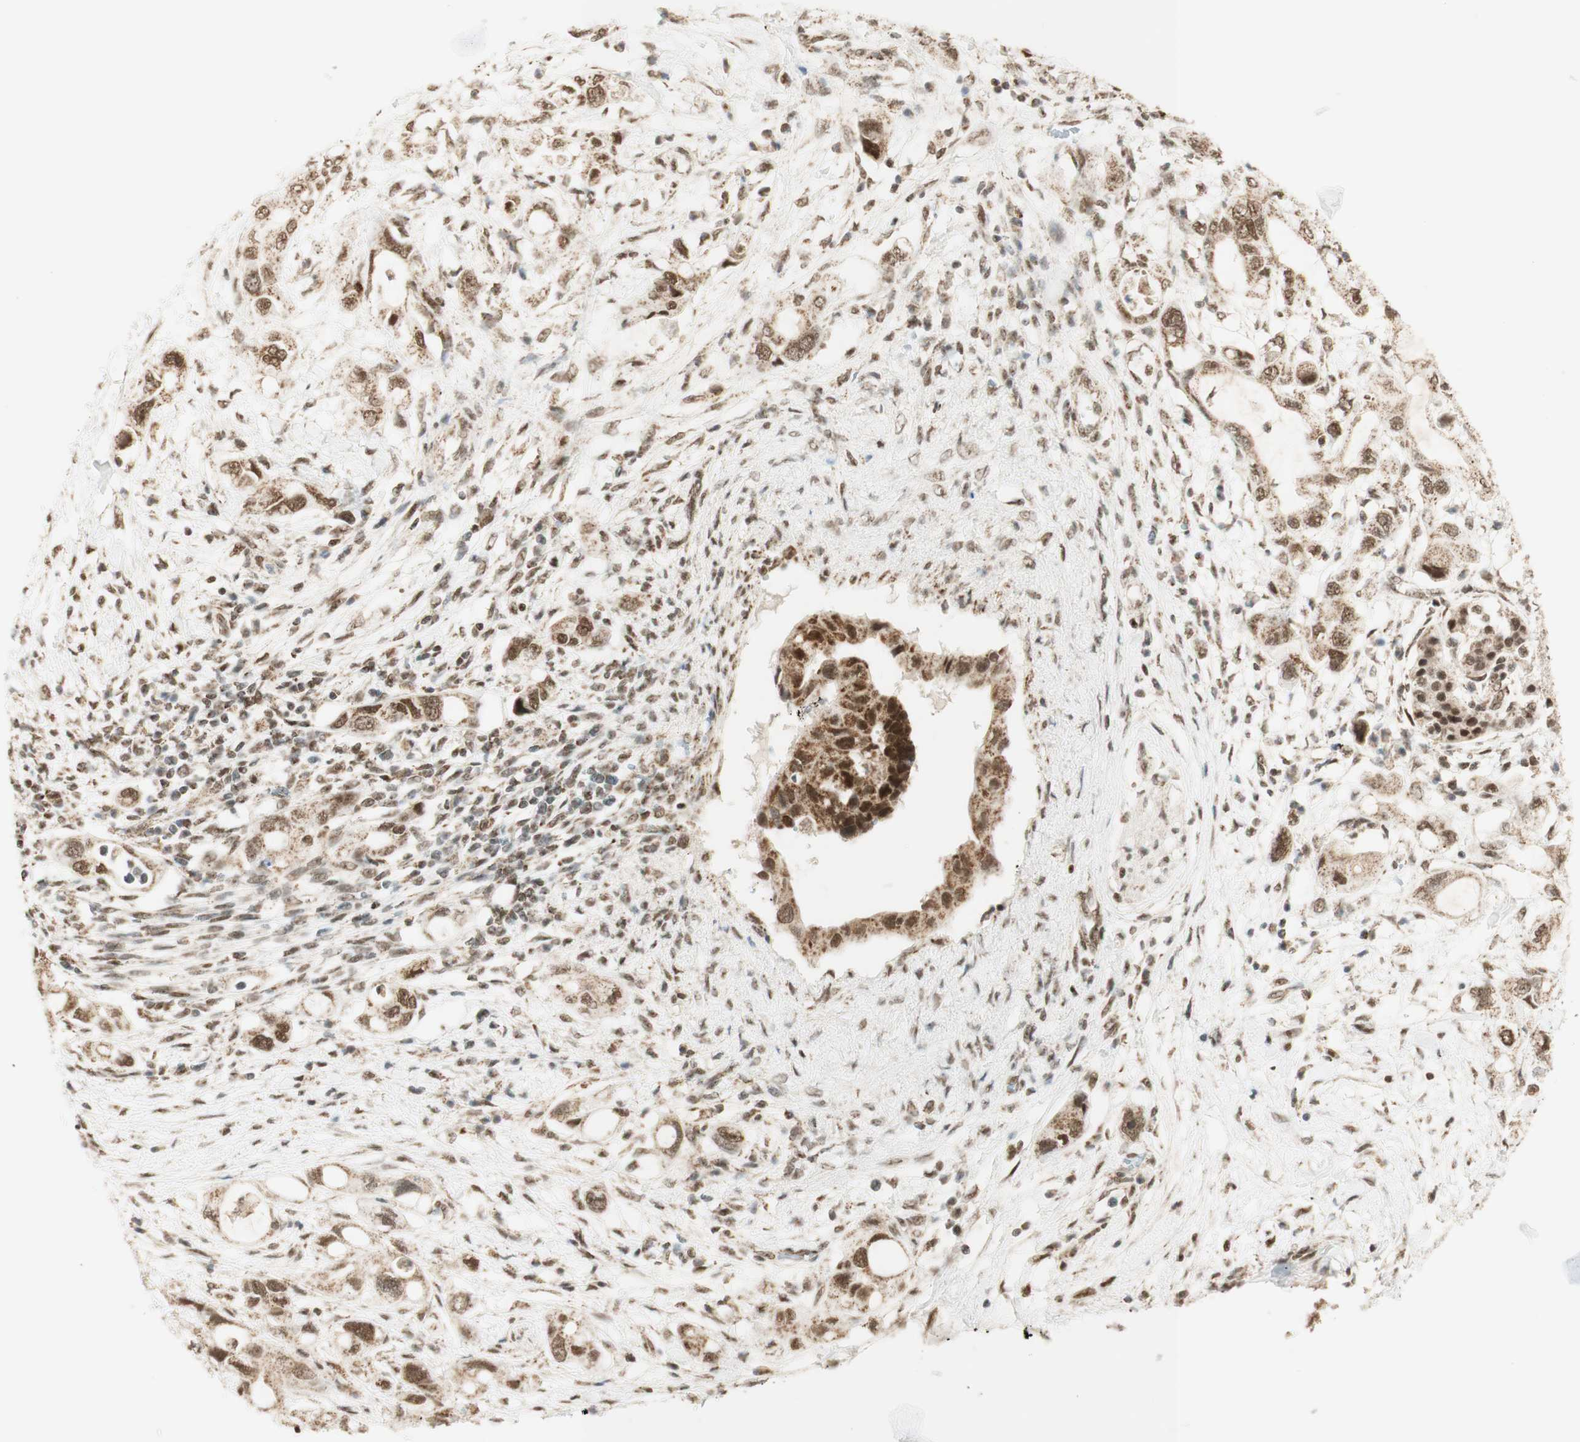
{"staining": {"intensity": "moderate", "quantity": ">75%", "location": "cytoplasmic/membranous,nuclear"}, "tissue": "pancreatic cancer", "cell_type": "Tumor cells", "image_type": "cancer", "snomed": [{"axis": "morphology", "description": "Adenocarcinoma, NOS"}, {"axis": "topography", "description": "Pancreas"}], "caption": "High-power microscopy captured an immunohistochemistry (IHC) photomicrograph of pancreatic adenocarcinoma, revealing moderate cytoplasmic/membranous and nuclear positivity in about >75% of tumor cells. (DAB (3,3'-diaminobenzidine) = brown stain, brightfield microscopy at high magnification).", "gene": "ZNF782", "patient": {"sex": "female", "age": 56}}